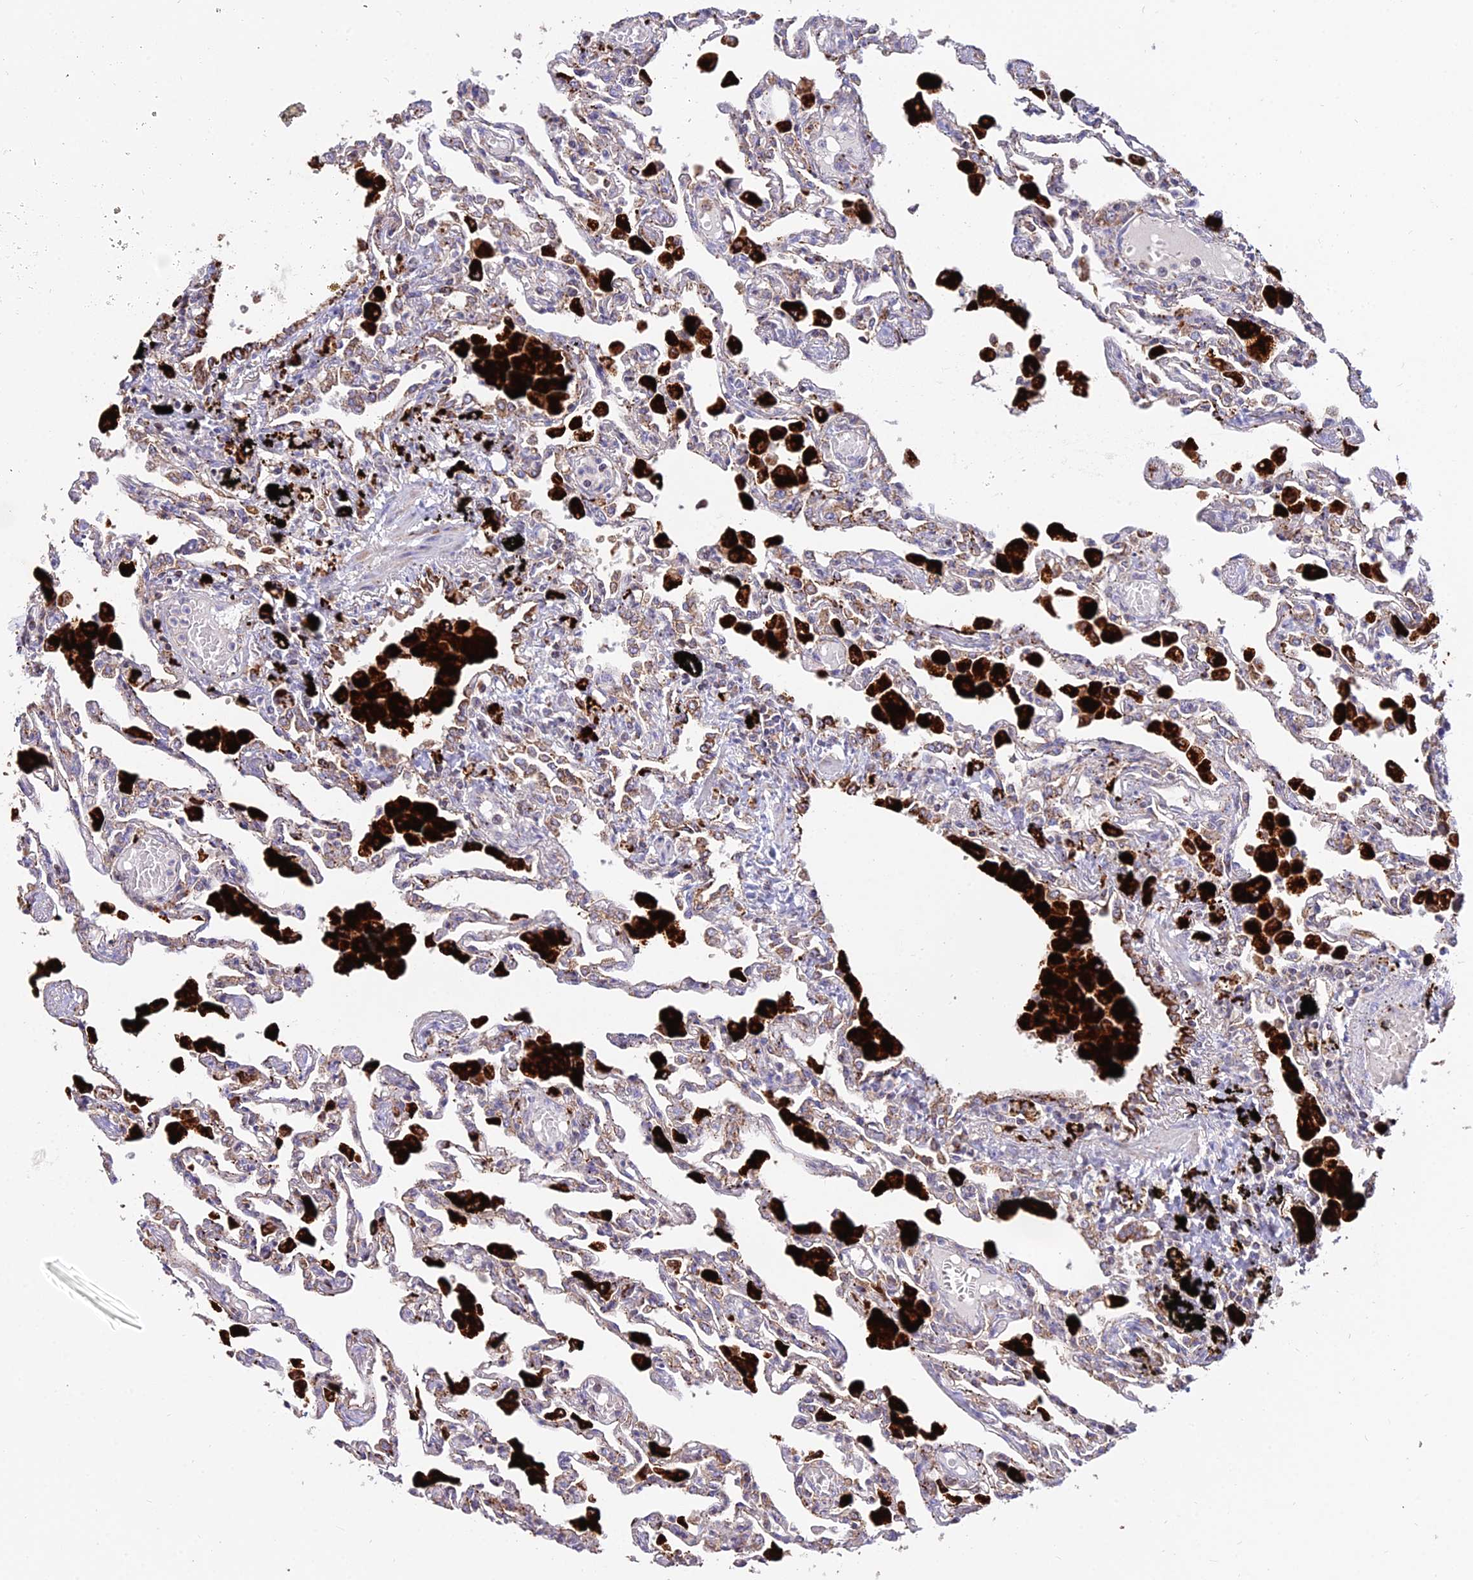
{"staining": {"intensity": "moderate", "quantity": "25%-75%", "location": "cytoplasmic/membranous"}, "tissue": "lung", "cell_type": "Alveolar cells", "image_type": "normal", "snomed": [{"axis": "morphology", "description": "Normal tissue, NOS"}, {"axis": "topography", "description": "Bronchus"}, {"axis": "topography", "description": "Lung"}], "caption": "A high-resolution micrograph shows IHC staining of benign lung, which reveals moderate cytoplasmic/membranous positivity in approximately 25%-75% of alveolar cells.", "gene": "PNLIPRP3", "patient": {"sex": "female", "age": 49}}